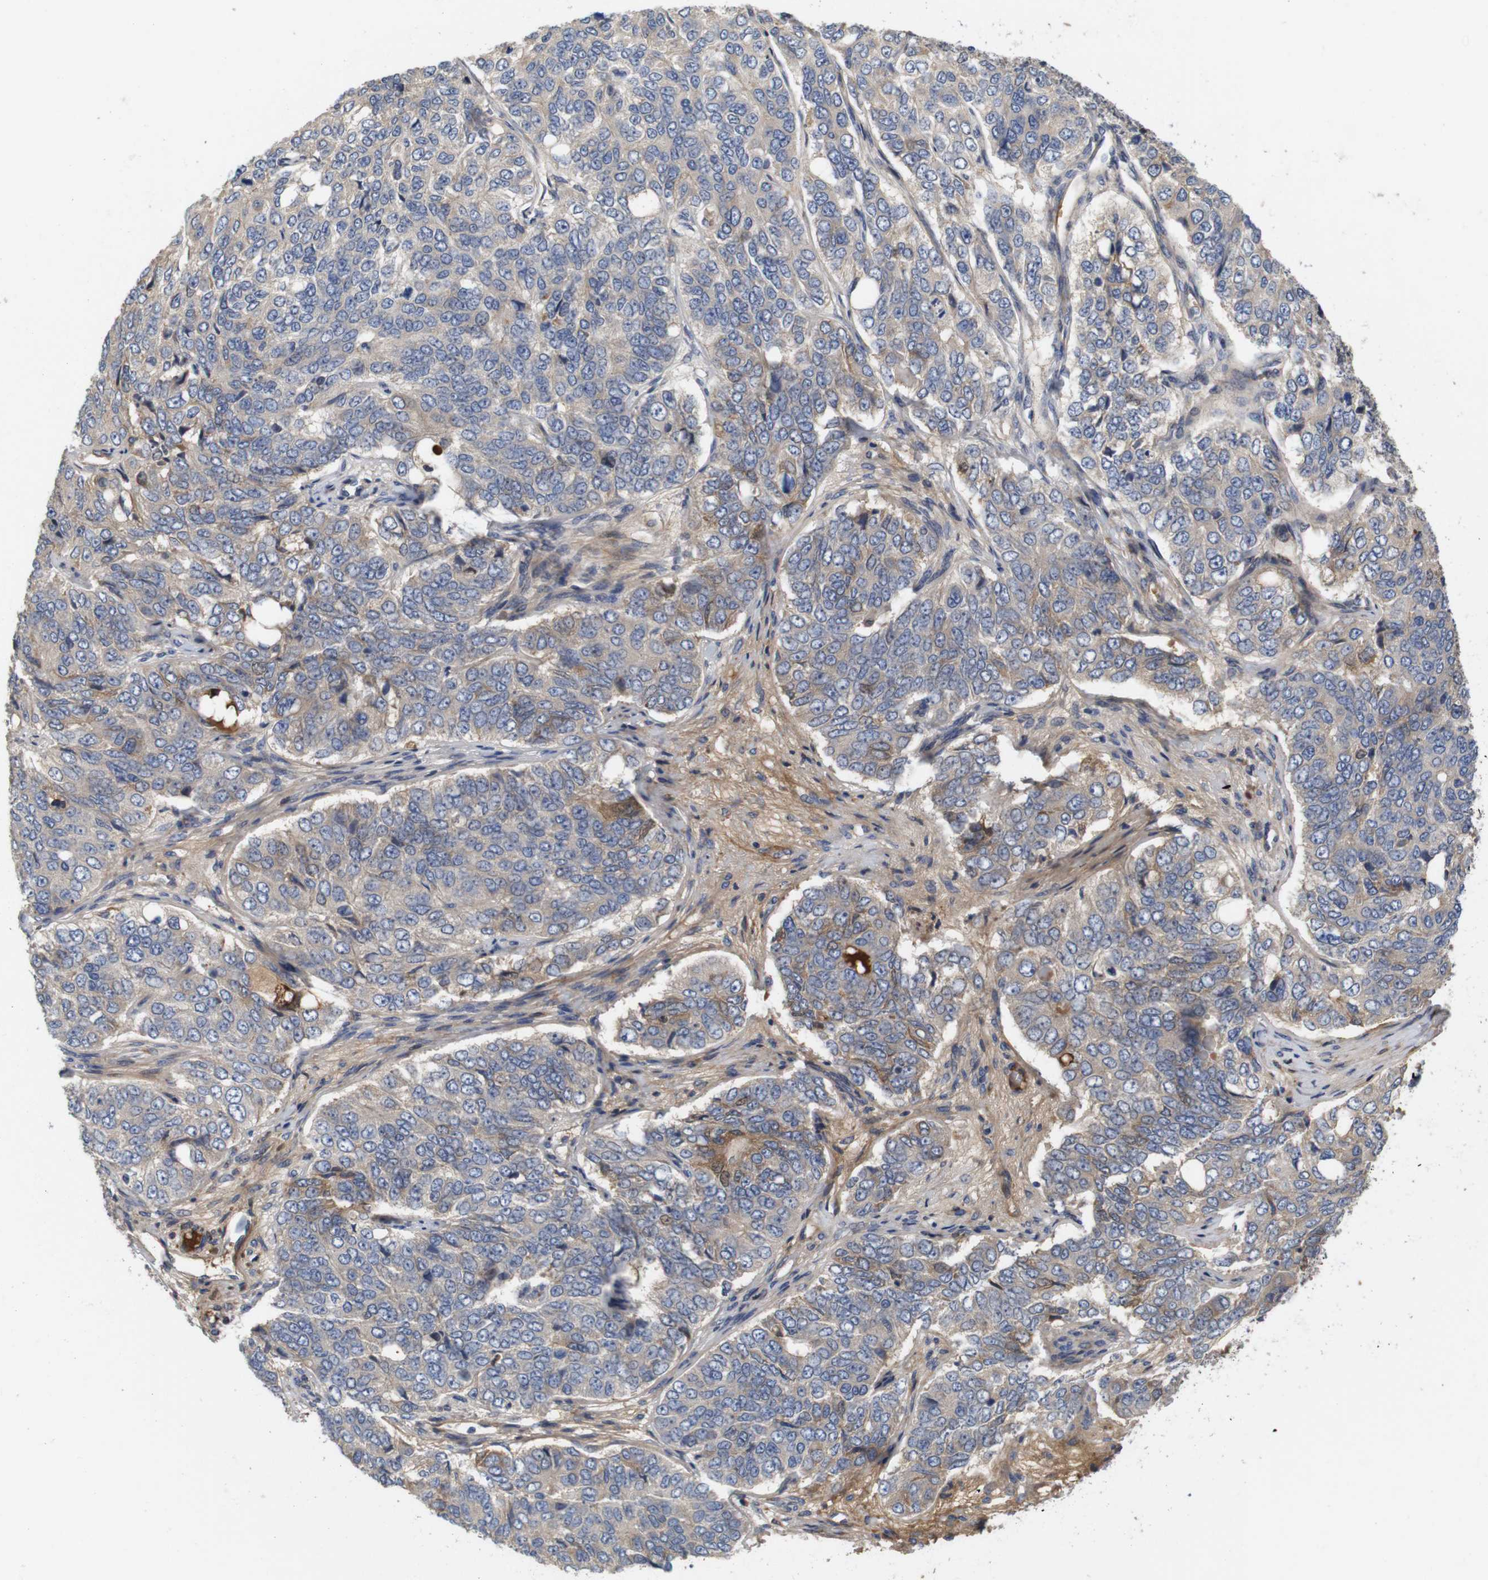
{"staining": {"intensity": "moderate", "quantity": "<25%", "location": "cytoplasmic/membranous"}, "tissue": "ovarian cancer", "cell_type": "Tumor cells", "image_type": "cancer", "snomed": [{"axis": "morphology", "description": "Carcinoma, endometroid"}, {"axis": "topography", "description": "Ovary"}], "caption": "Tumor cells reveal low levels of moderate cytoplasmic/membranous staining in about <25% of cells in ovarian endometroid carcinoma.", "gene": "SPRY3", "patient": {"sex": "female", "age": 51}}